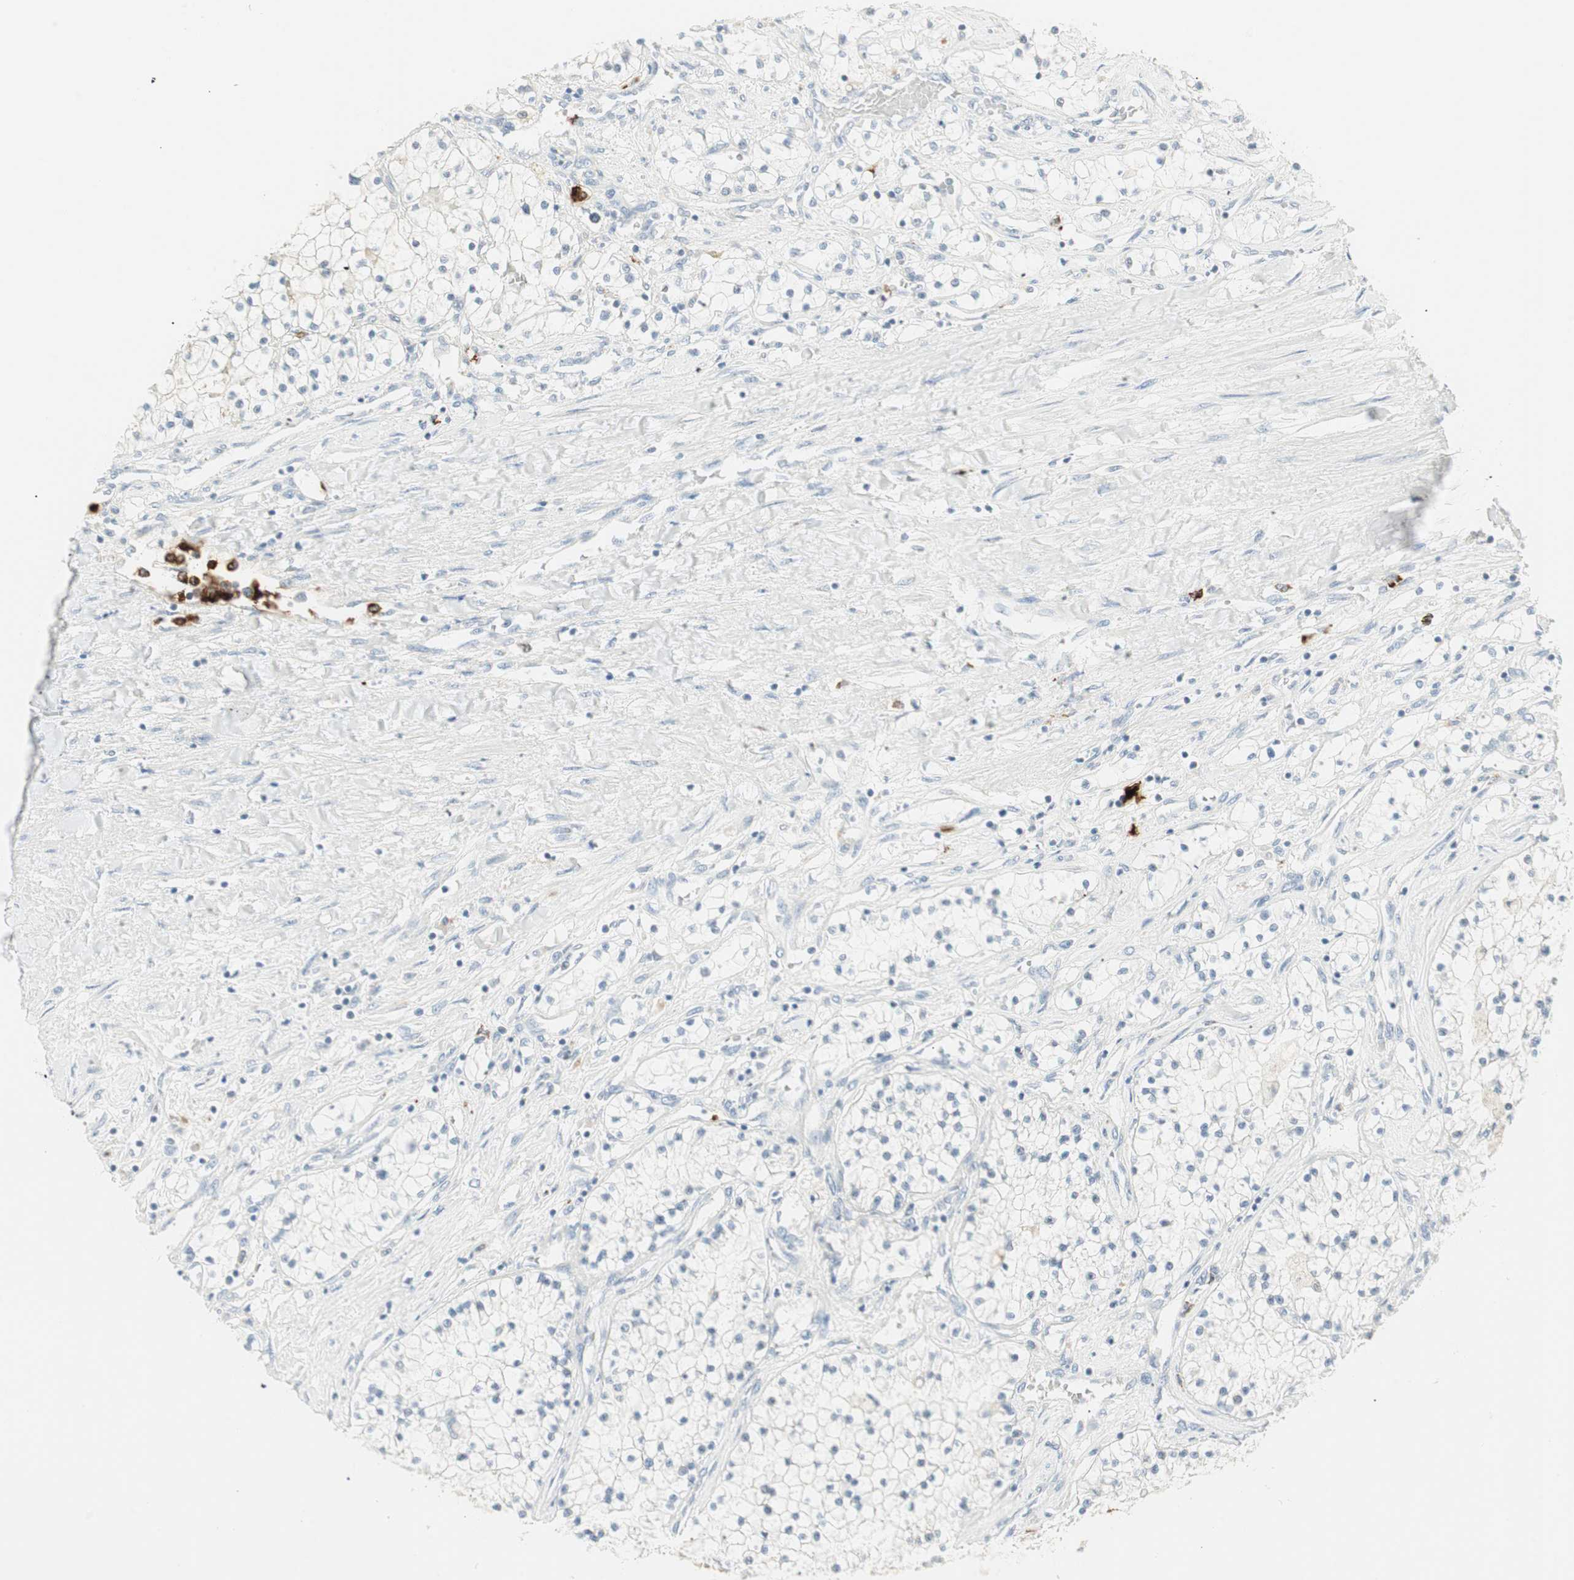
{"staining": {"intensity": "negative", "quantity": "none", "location": "none"}, "tissue": "renal cancer", "cell_type": "Tumor cells", "image_type": "cancer", "snomed": [{"axis": "morphology", "description": "Adenocarcinoma, NOS"}, {"axis": "topography", "description": "Kidney"}], "caption": "Tumor cells show no significant expression in renal adenocarcinoma.", "gene": "PRTN3", "patient": {"sex": "male", "age": 68}}